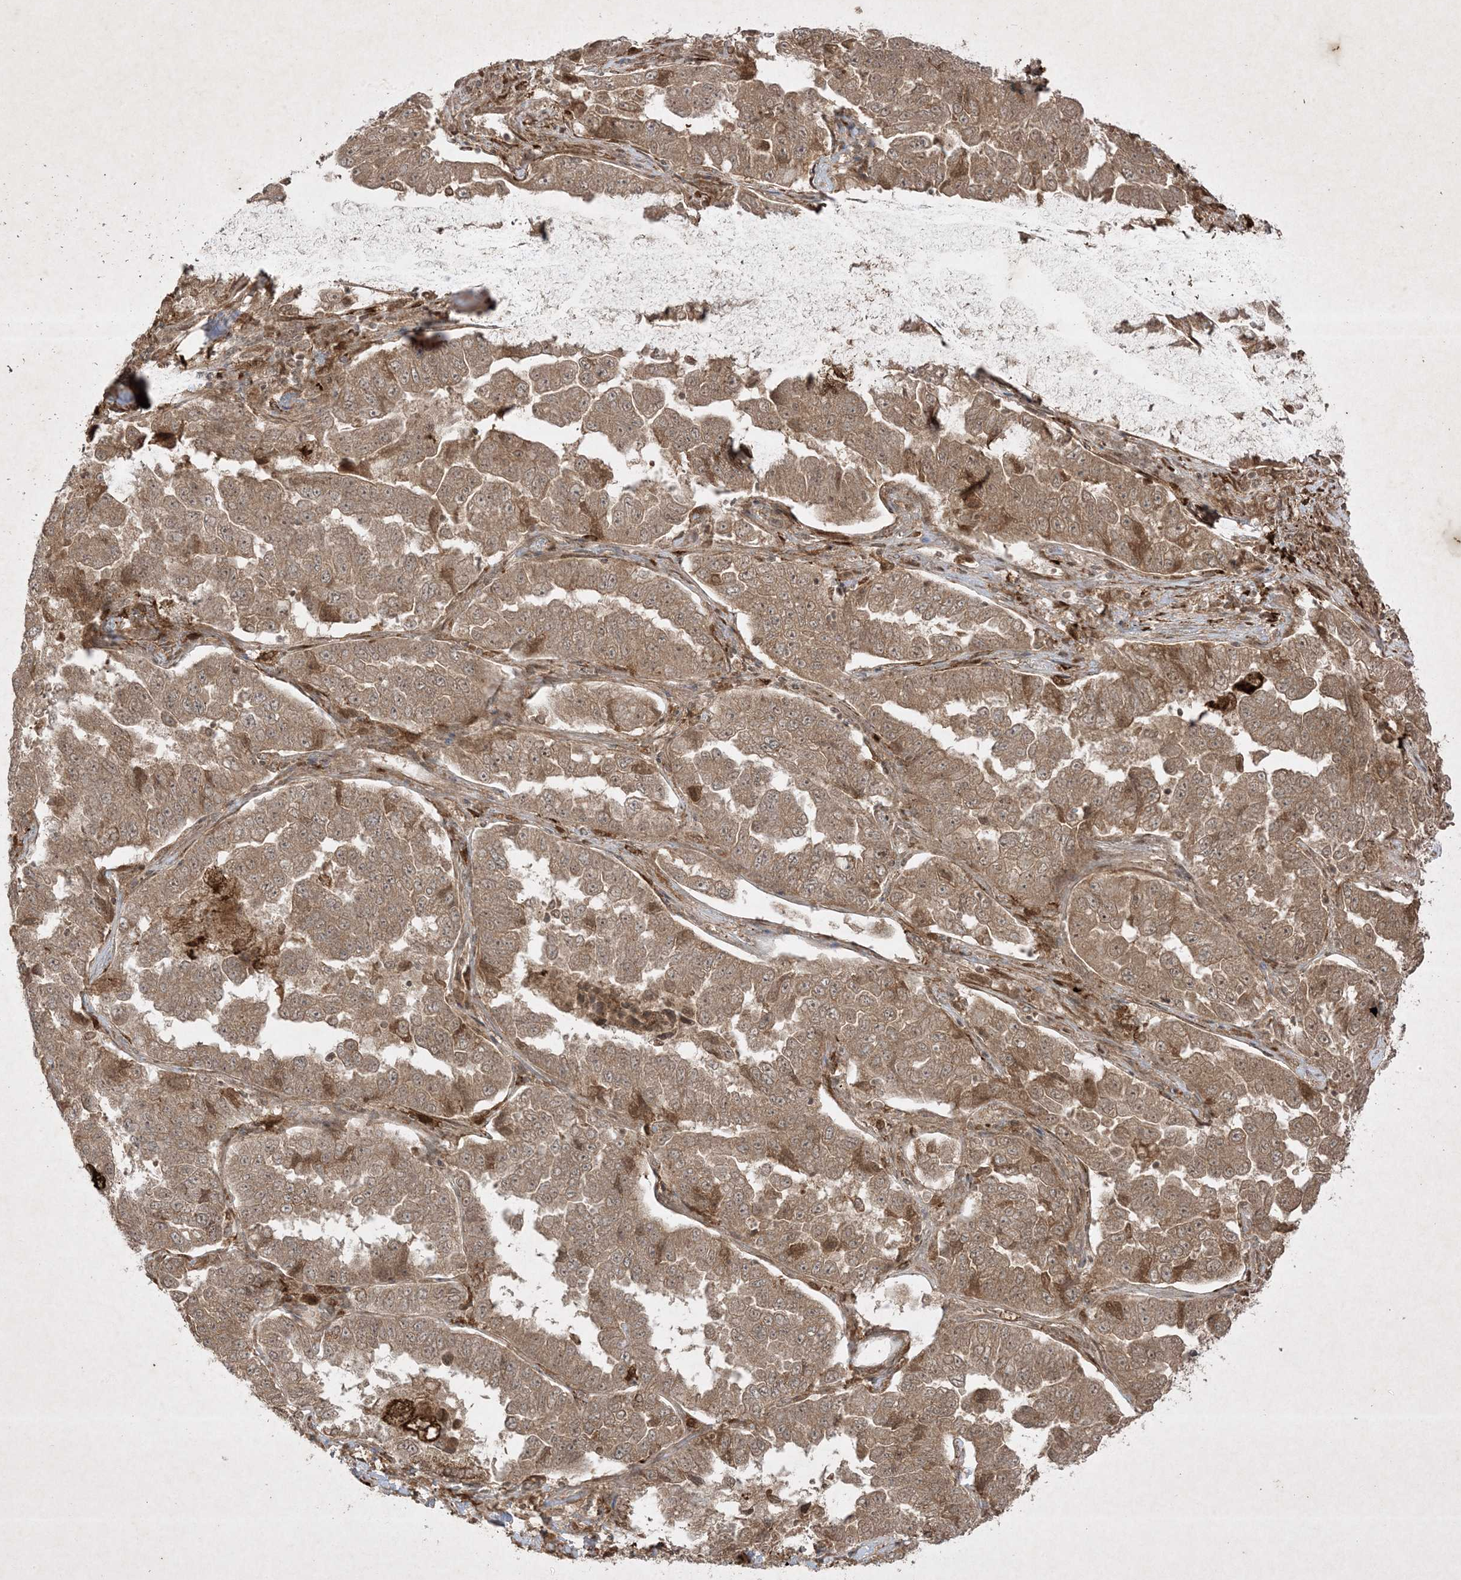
{"staining": {"intensity": "moderate", "quantity": ">75%", "location": "cytoplasmic/membranous"}, "tissue": "lung cancer", "cell_type": "Tumor cells", "image_type": "cancer", "snomed": [{"axis": "morphology", "description": "Adenocarcinoma, NOS"}, {"axis": "topography", "description": "Lung"}], "caption": "Moderate cytoplasmic/membranous protein expression is seen in approximately >75% of tumor cells in adenocarcinoma (lung).", "gene": "PTK6", "patient": {"sex": "female", "age": 51}}